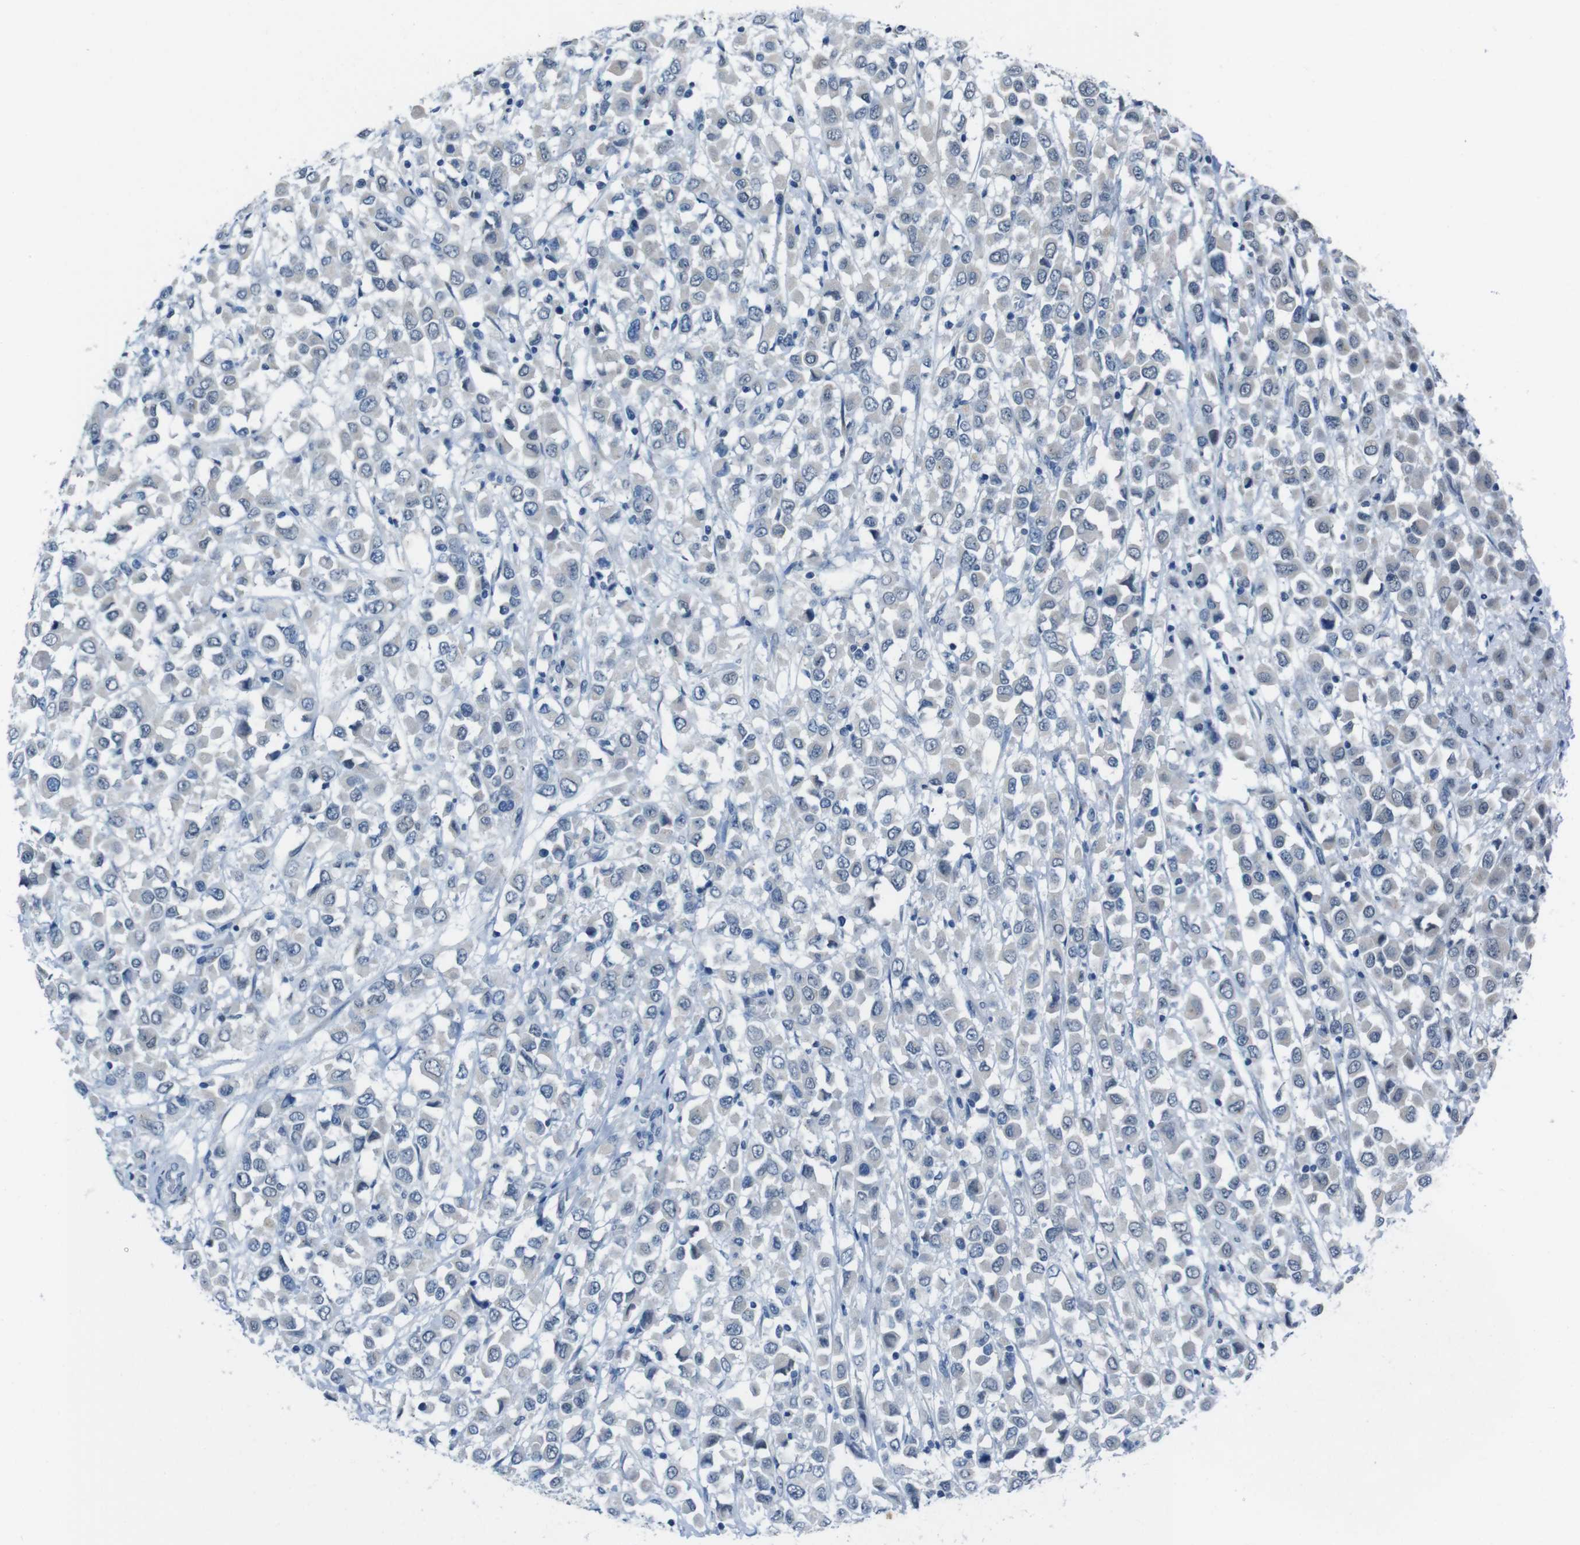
{"staining": {"intensity": "weak", "quantity": "<25%", "location": "cytoplasmic/membranous"}, "tissue": "breast cancer", "cell_type": "Tumor cells", "image_type": "cancer", "snomed": [{"axis": "morphology", "description": "Duct carcinoma"}, {"axis": "topography", "description": "Breast"}], "caption": "Human breast cancer stained for a protein using IHC demonstrates no expression in tumor cells.", "gene": "CDHR2", "patient": {"sex": "female", "age": 61}}